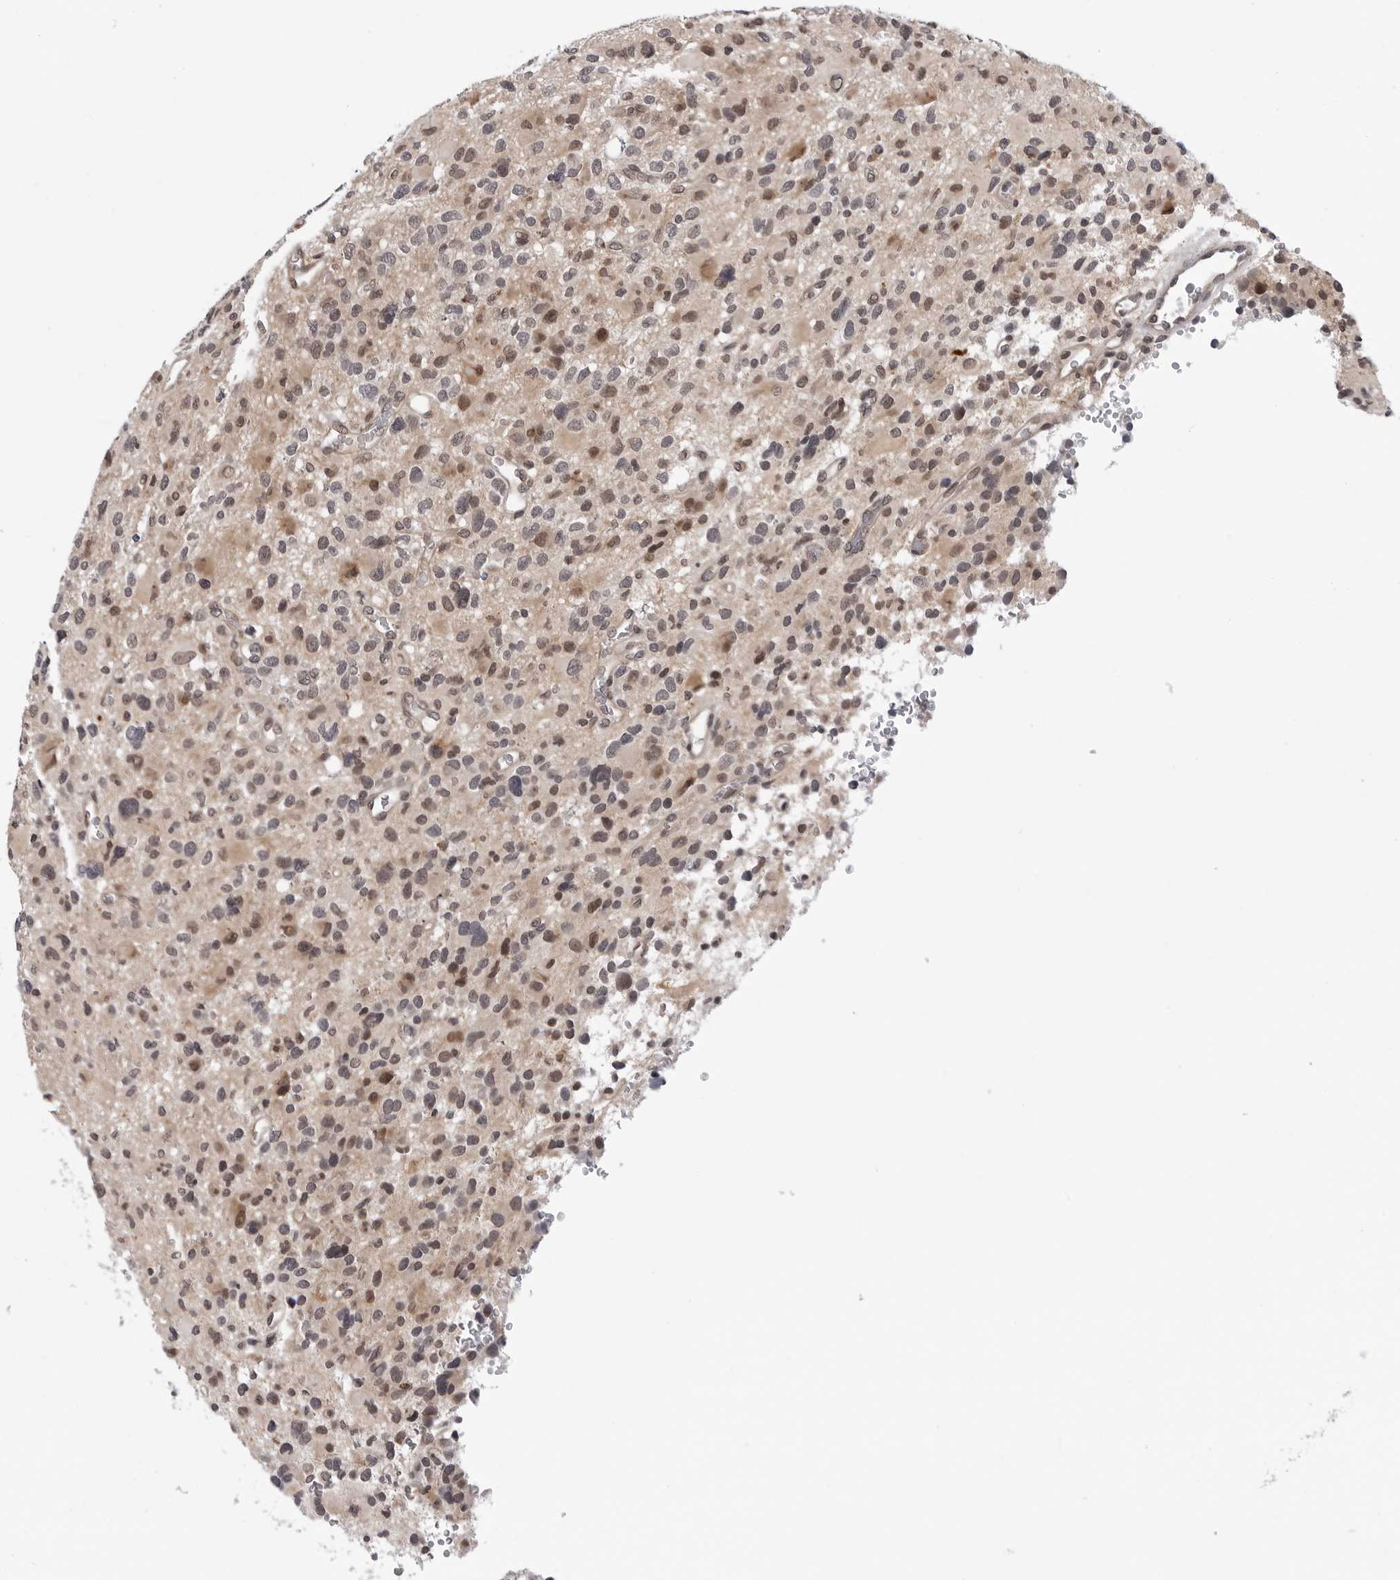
{"staining": {"intensity": "weak", "quantity": ">75%", "location": "cytoplasmic/membranous,nuclear"}, "tissue": "glioma", "cell_type": "Tumor cells", "image_type": "cancer", "snomed": [{"axis": "morphology", "description": "Glioma, malignant, High grade"}, {"axis": "topography", "description": "Brain"}], "caption": "An image of human malignant glioma (high-grade) stained for a protein reveals weak cytoplasmic/membranous and nuclear brown staining in tumor cells. Nuclei are stained in blue.", "gene": "KIAA1614", "patient": {"sex": "male", "age": 48}}